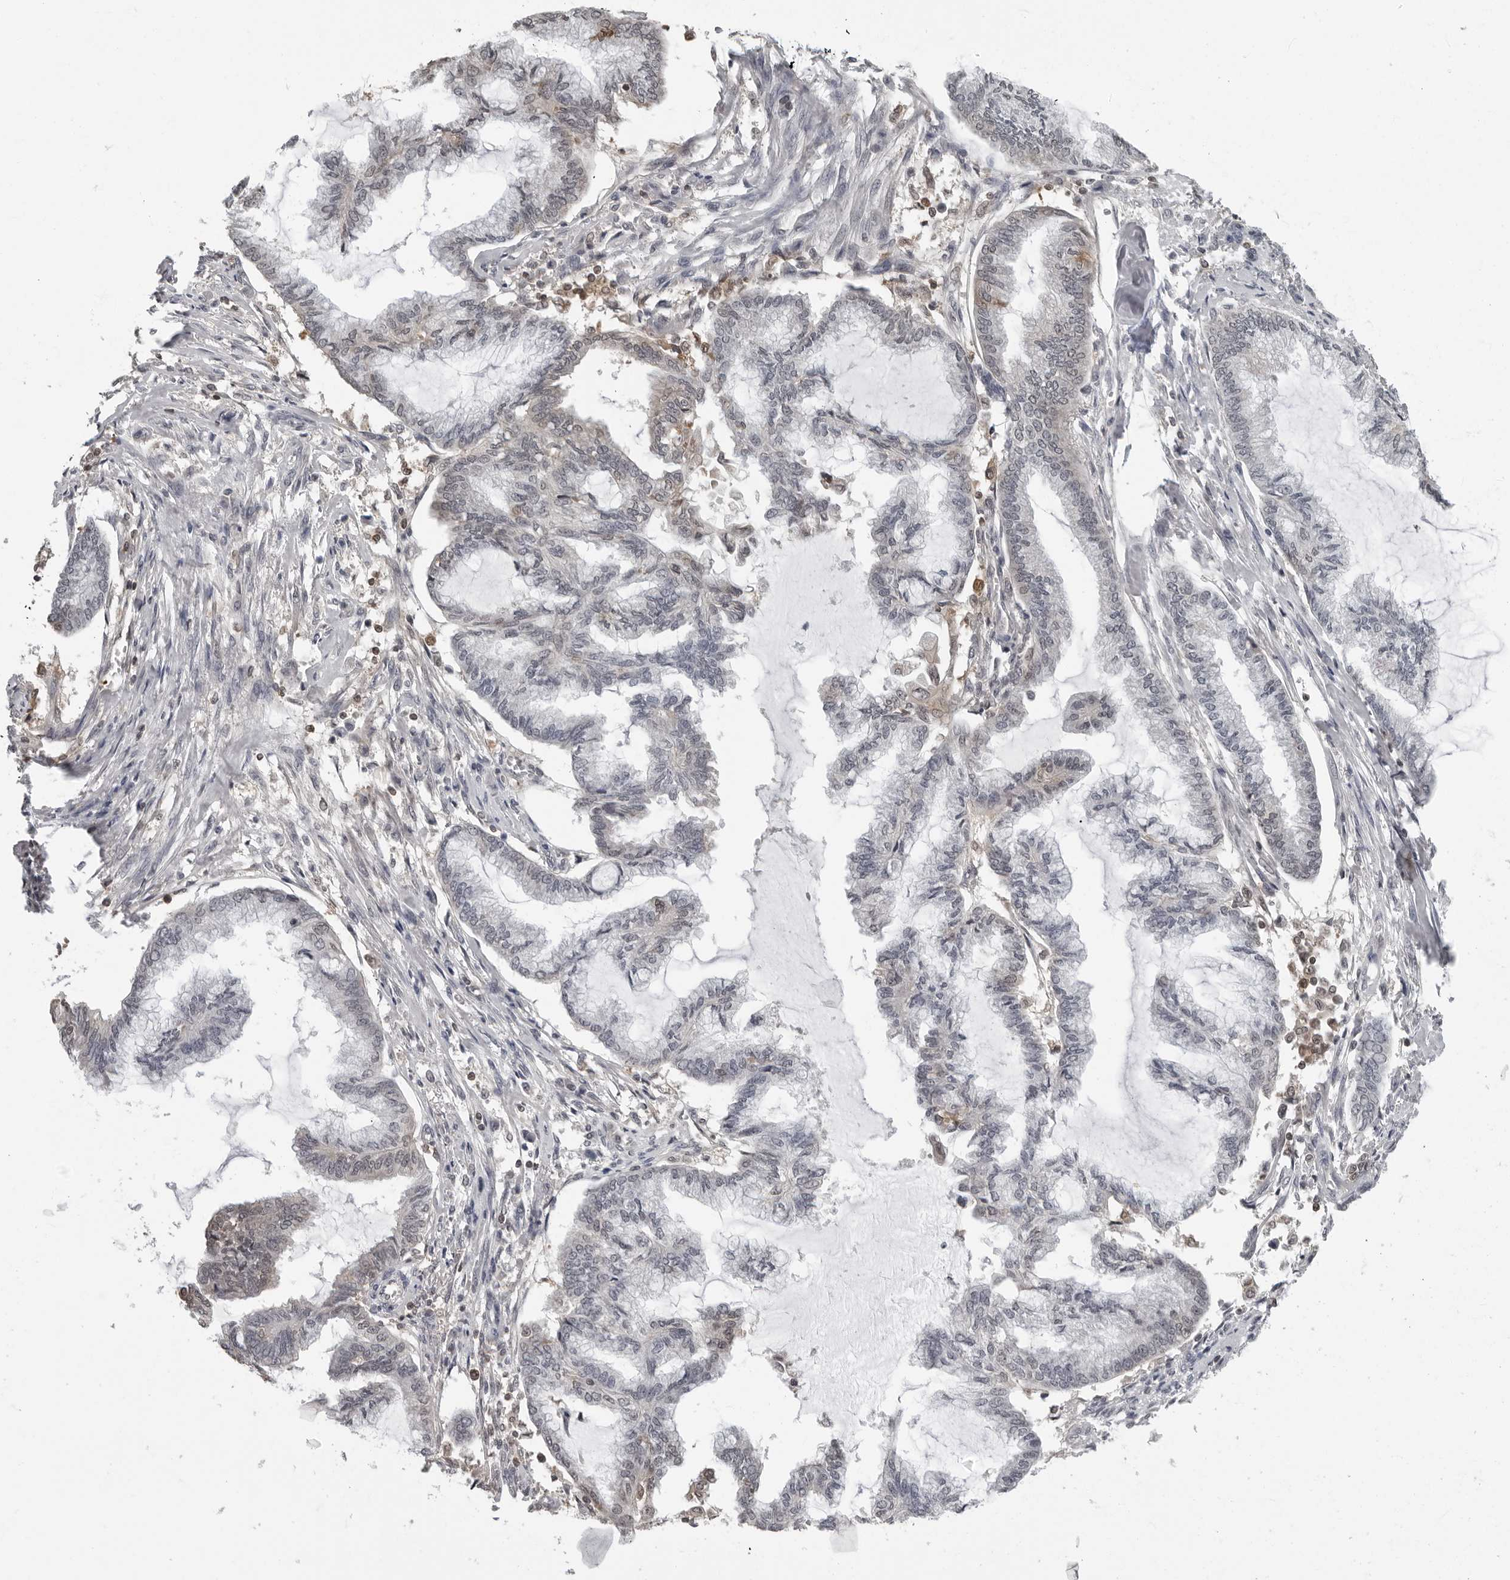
{"staining": {"intensity": "weak", "quantity": "<25%", "location": "cytoplasmic/membranous"}, "tissue": "endometrial cancer", "cell_type": "Tumor cells", "image_type": "cancer", "snomed": [{"axis": "morphology", "description": "Adenocarcinoma, NOS"}, {"axis": "topography", "description": "Endometrium"}], "caption": "High power microscopy photomicrograph of an IHC photomicrograph of endometrial adenocarcinoma, revealing no significant expression in tumor cells.", "gene": "HSPH1", "patient": {"sex": "female", "age": 86}}